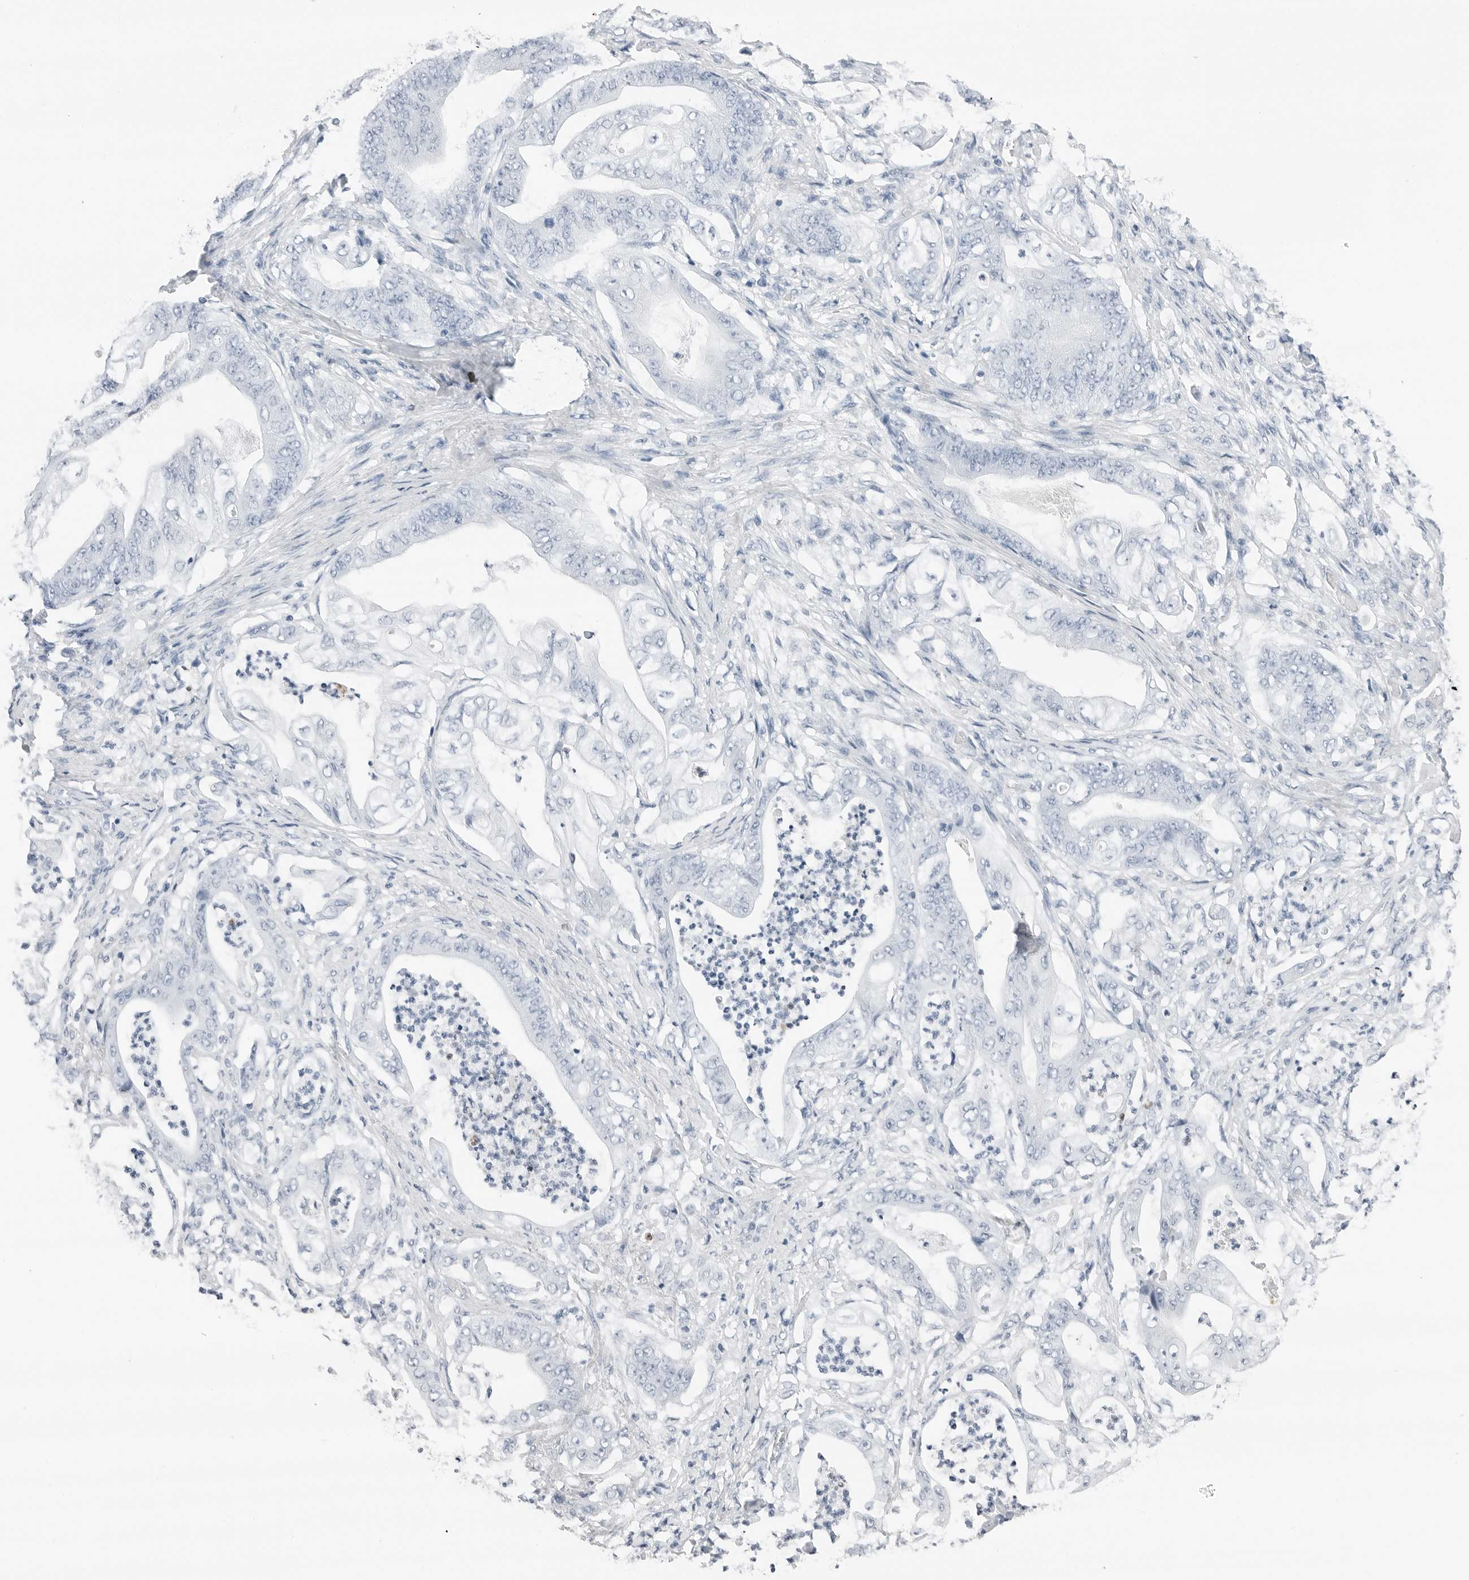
{"staining": {"intensity": "negative", "quantity": "none", "location": "none"}, "tissue": "stomach cancer", "cell_type": "Tumor cells", "image_type": "cancer", "snomed": [{"axis": "morphology", "description": "Adenocarcinoma, NOS"}, {"axis": "topography", "description": "Stomach"}], "caption": "Tumor cells are negative for brown protein staining in stomach cancer.", "gene": "SLPI", "patient": {"sex": "female", "age": 73}}